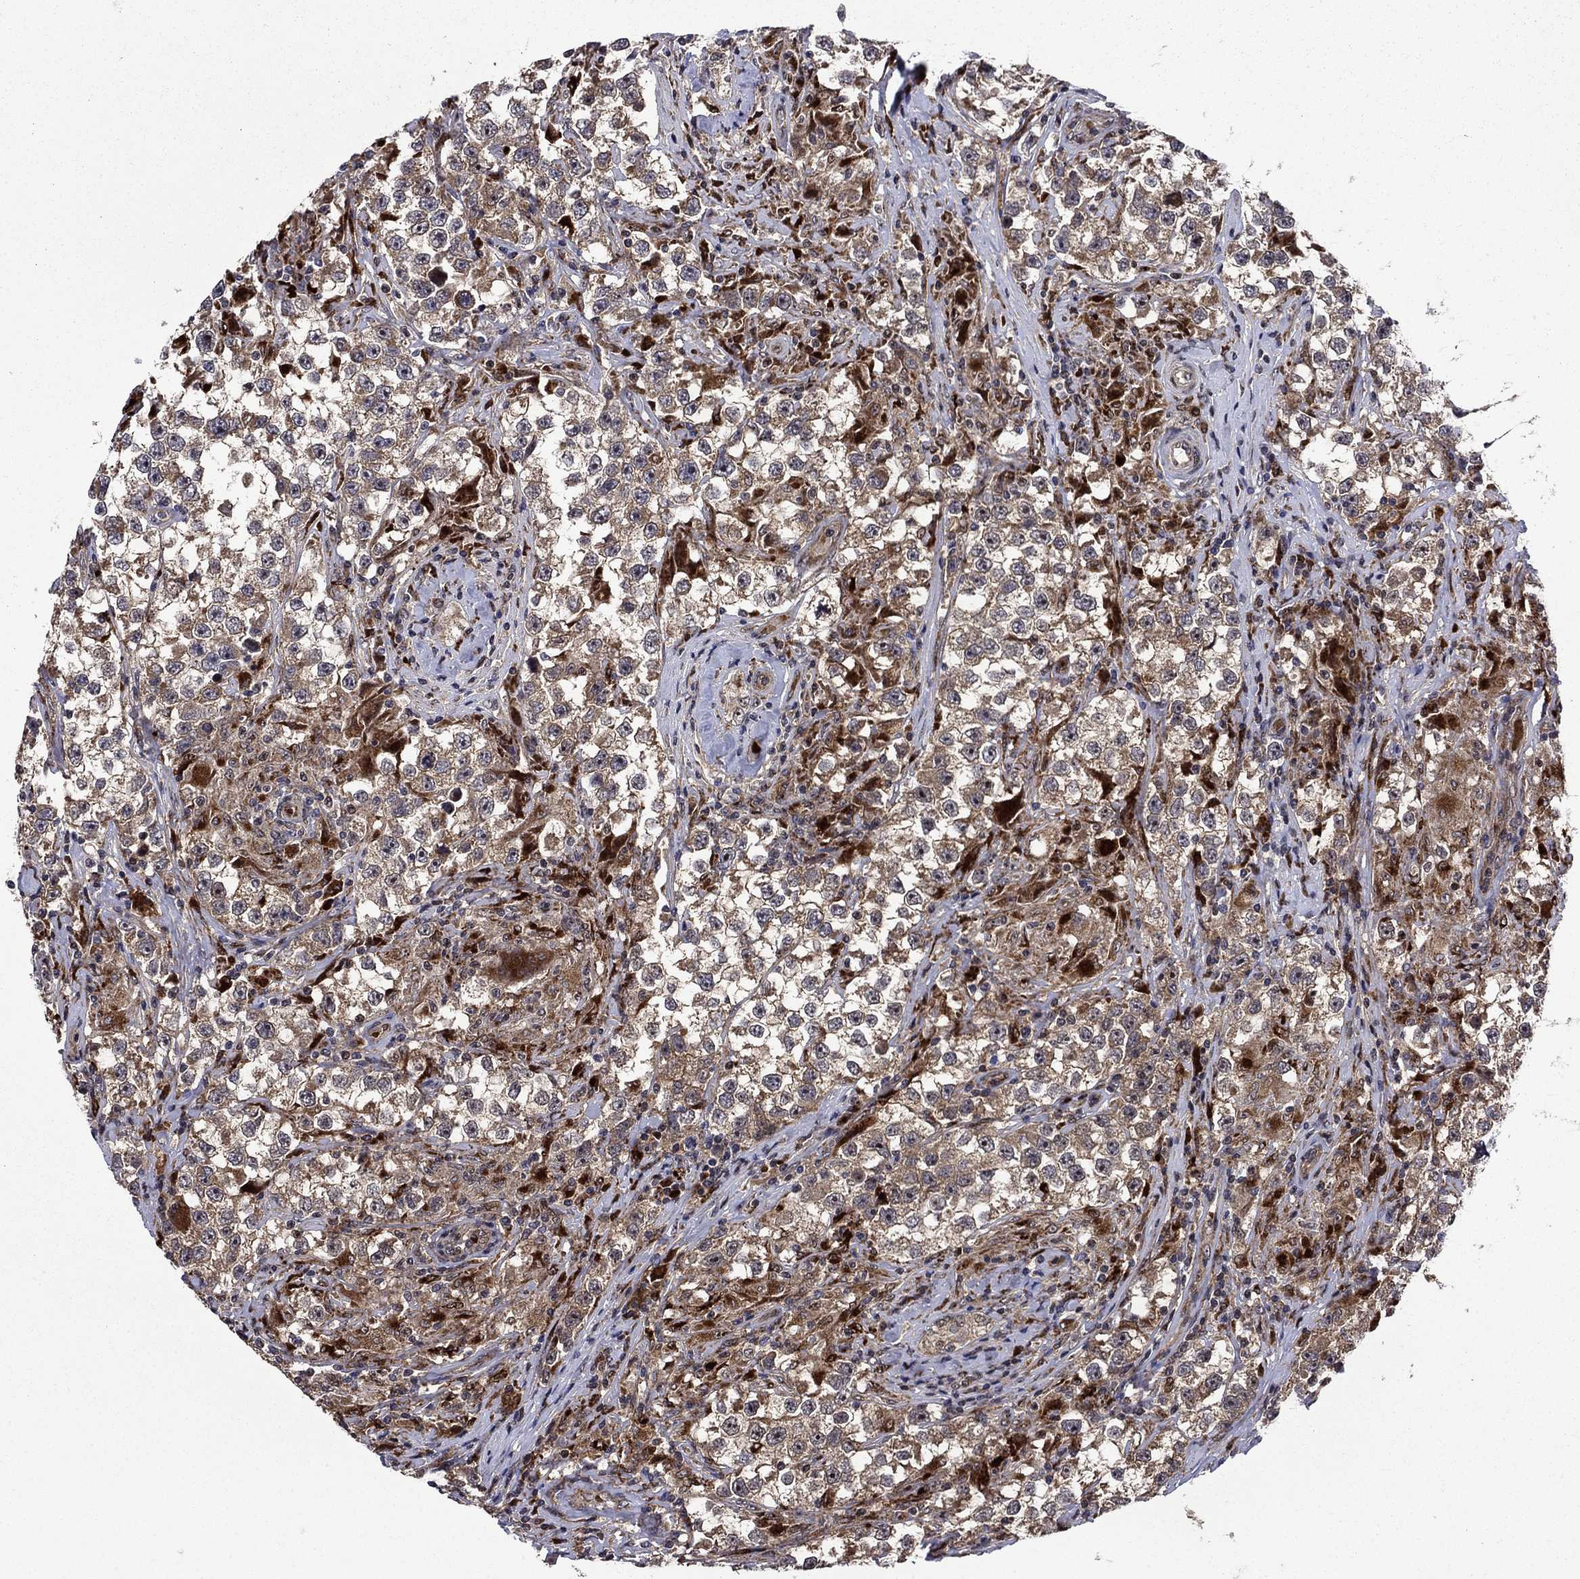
{"staining": {"intensity": "moderate", "quantity": ">75%", "location": "cytoplasmic/membranous"}, "tissue": "testis cancer", "cell_type": "Tumor cells", "image_type": "cancer", "snomed": [{"axis": "morphology", "description": "Seminoma, NOS"}, {"axis": "topography", "description": "Testis"}], "caption": "Moderate cytoplasmic/membranous protein positivity is seen in about >75% of tumor cells in testis cancer.", "gene": "AGTPBP1", "patient": {"sex": "male", "age": 46}}